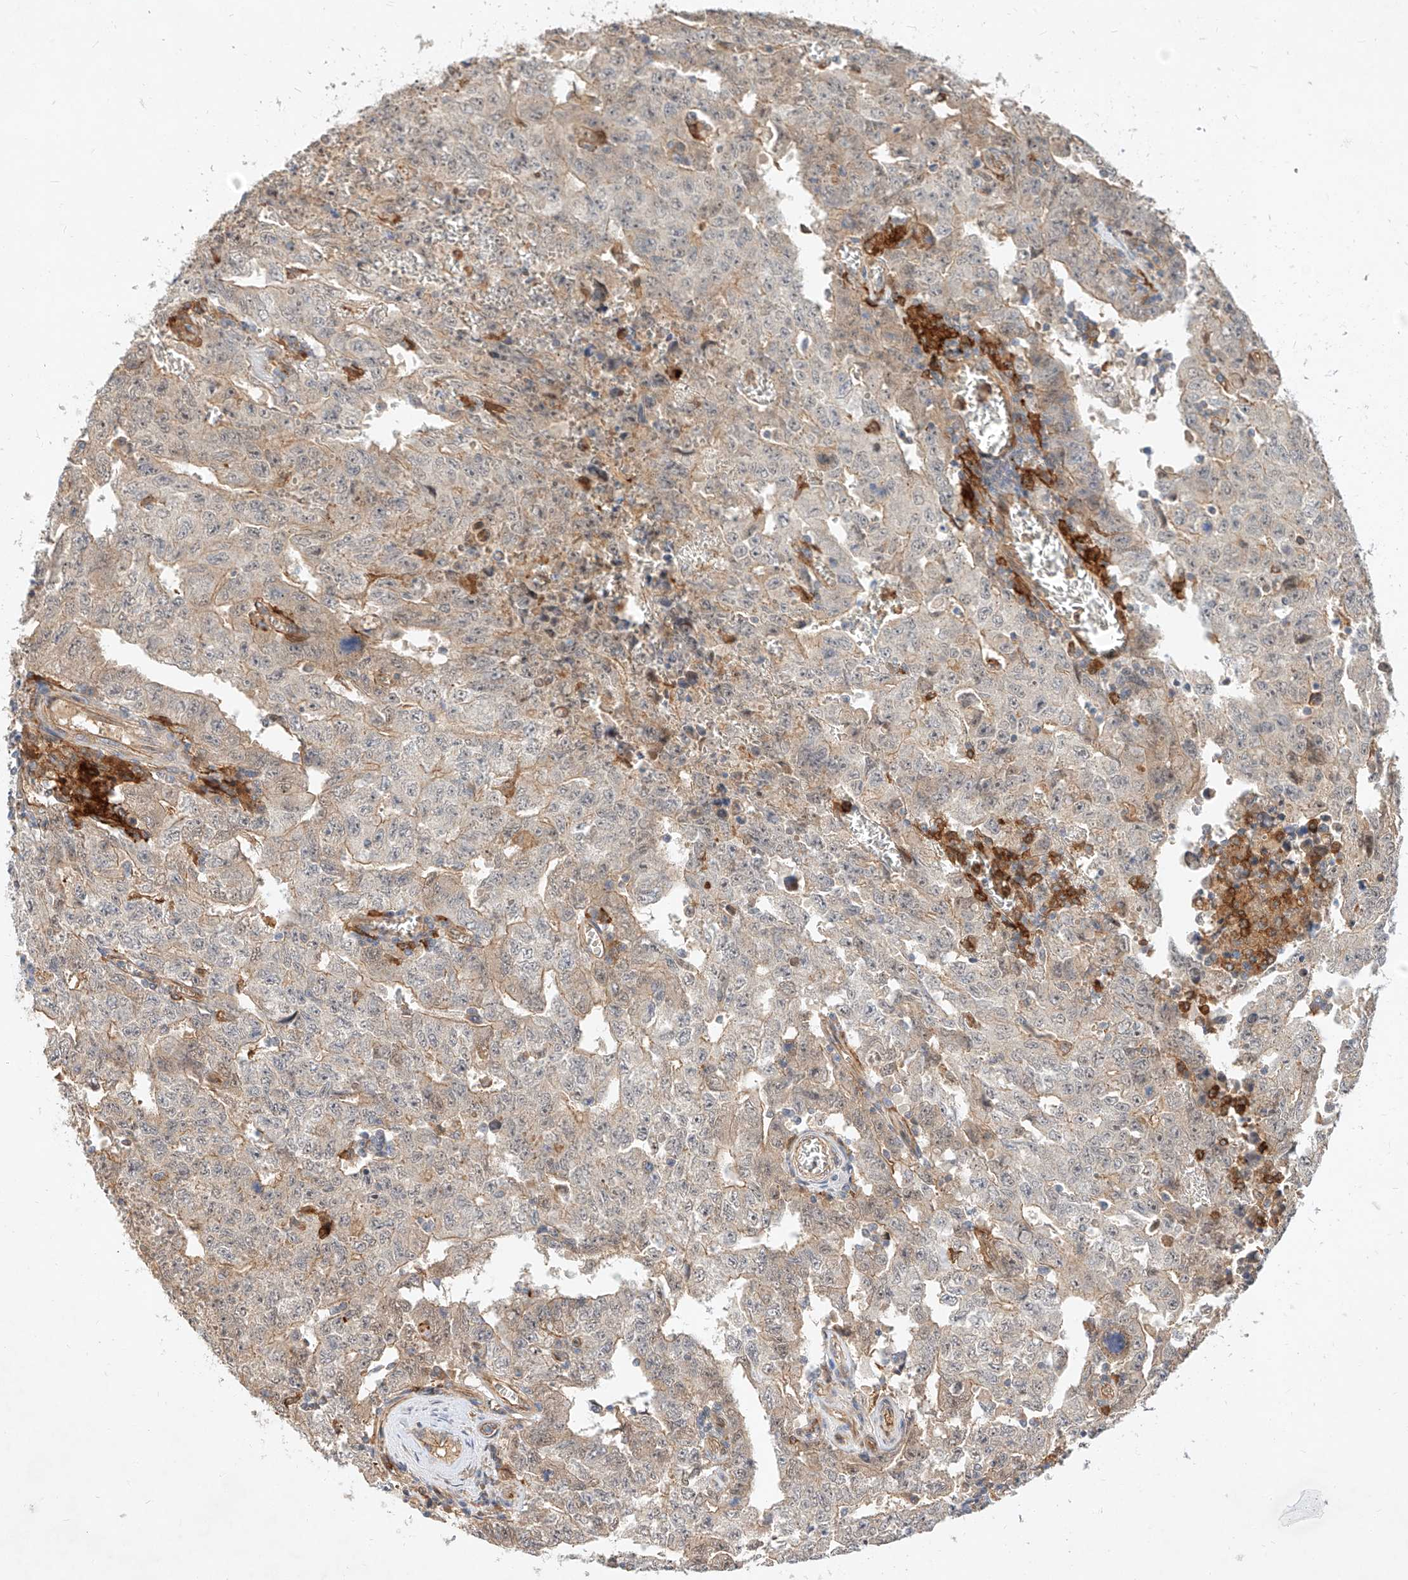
{"staining": {"intensity": "weak", "quantity": "<25%", "location": "cytoplasmic/membranous"}, "tissue": "testis cancer", "cell_type": "Tumor cells", "image_type": "cancer", "snomed": [{"axis": "morphology", "description": "Carcinoma, Embryonal, NOS"}, {"axis": "topography", "description": "Testis"}], "caption": "The photomicrograph demonstrates no significant expression in tumor cells of embryonal carcinoma (testis).", "gene": "NFAM1", "patient": {"sex": "male", "age": 26}}